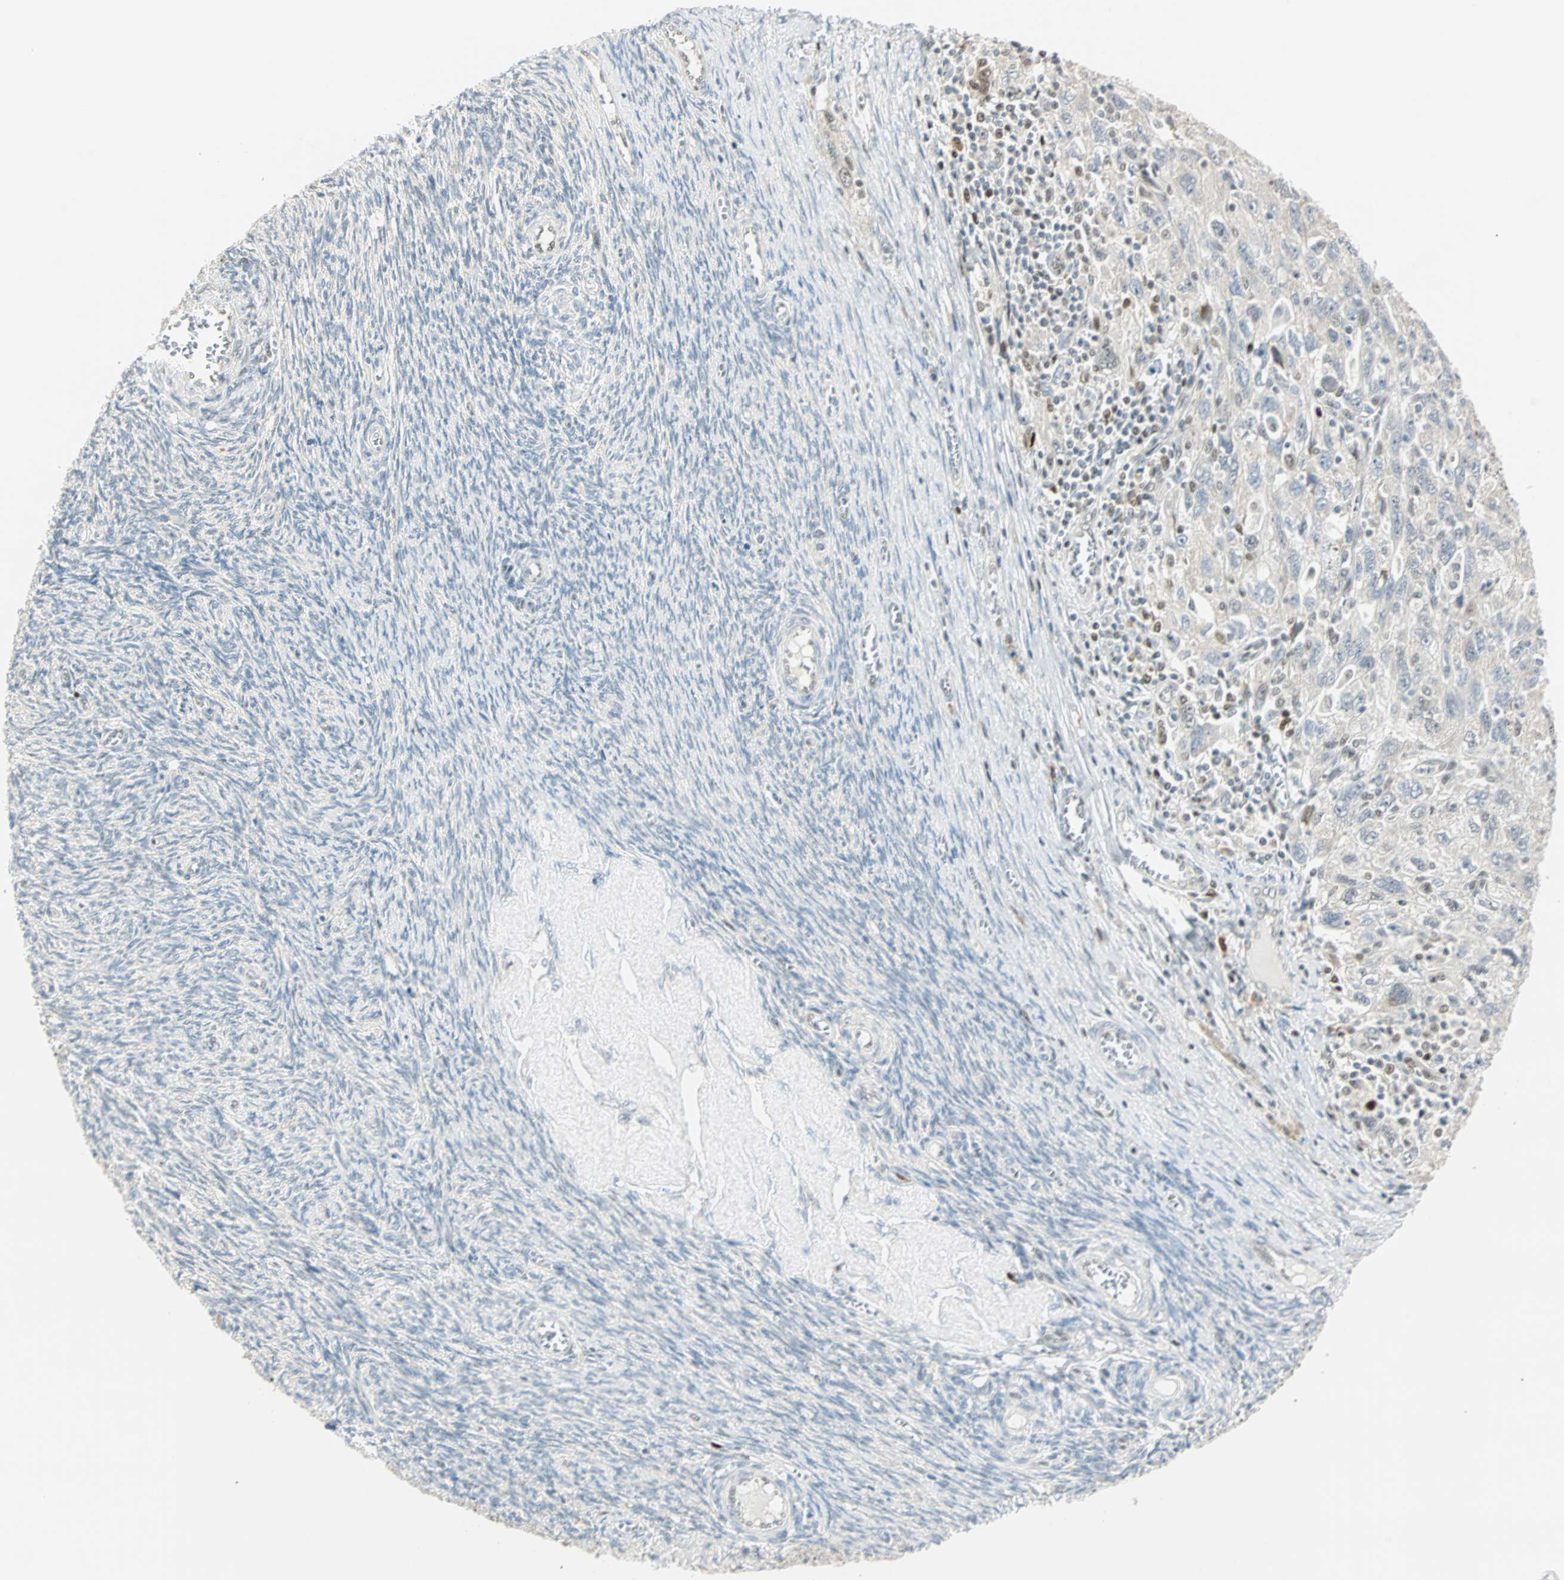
{"staining": {"intensity": "negative", "quantity": "none", "location": "none"}, "tissue": "ovarian cancer", "cell_type": "Tumor cells", "image_type": "cancer", "snomed": [{"axis": "morphology", "description": "Carcinoma, NOS"}, {"axis": "morphology", "description": "Cystadenocarcinoma, serous, NOS"}, {"axis": "topography", "description": "Ovary"}], "caption": "Immunohistochemistry photomicrograph of neoplastic tissue: ovarian carcinoma stained with DAB demonstrates no significant protein staining in tumor cells.", "gene": "MSX2", "patient": {"sex": "female", "age": 69}}